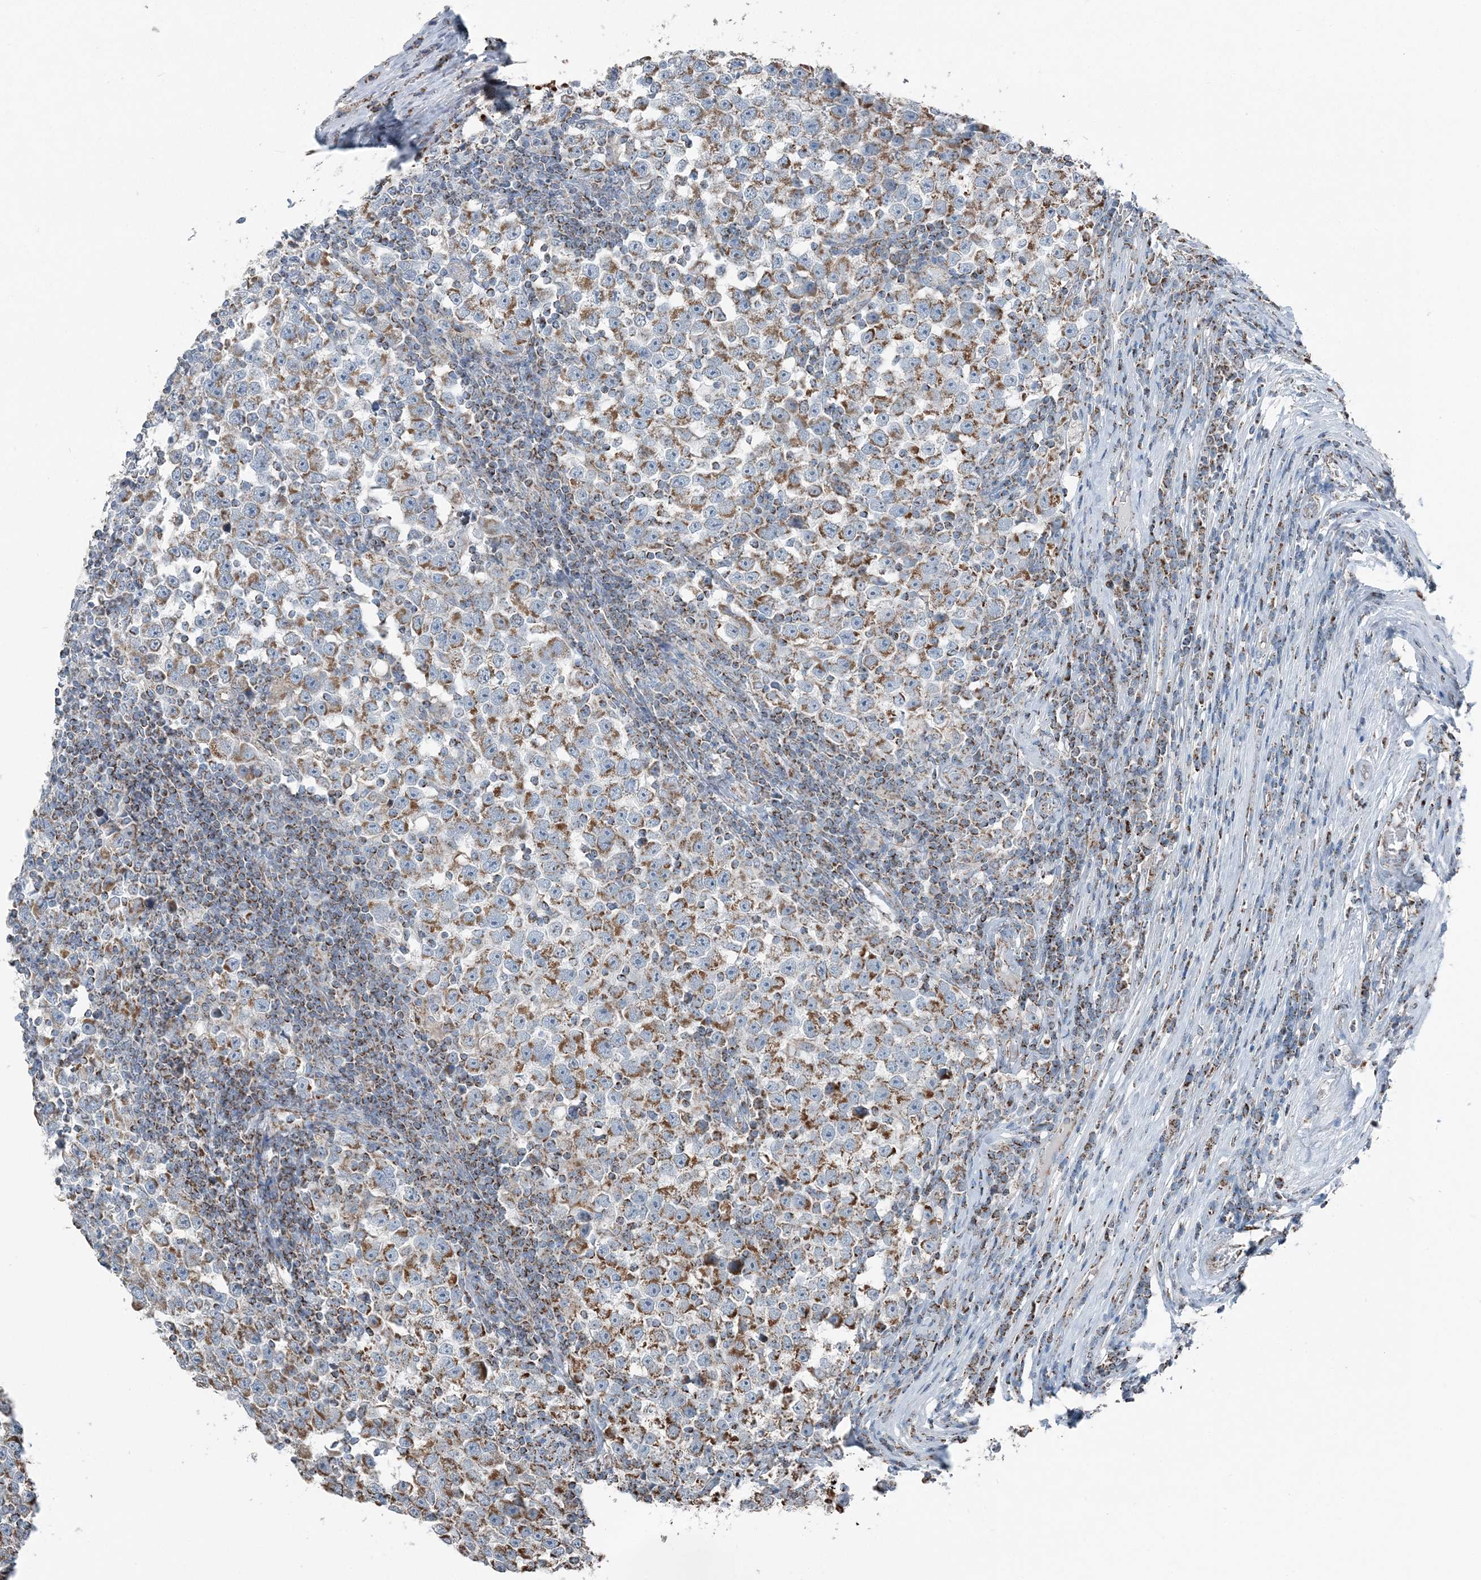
{"staining": {"intensity": "moderate", "quantity": ">75%", "location": "cytoplasmic/membranous"}, "tissue": "testis cancer", "cell_type": "Tumor cells", "image_type": "cancer", "snomed": [{"axis": "morphology", "description": "Normal tissue, NOS"}, {"axis": "morphology", "description": "Seminoma, NOS"}, {"axis": "topography", "description": "Testis"}], "caption": "Protein staining exhibits moderate cytoplasmic/membranous expression in approximately >75% of tumor cells in seminoma (testis).", "gene": "SUCLG1", "patient": {"sex": "male", "age": 43}}